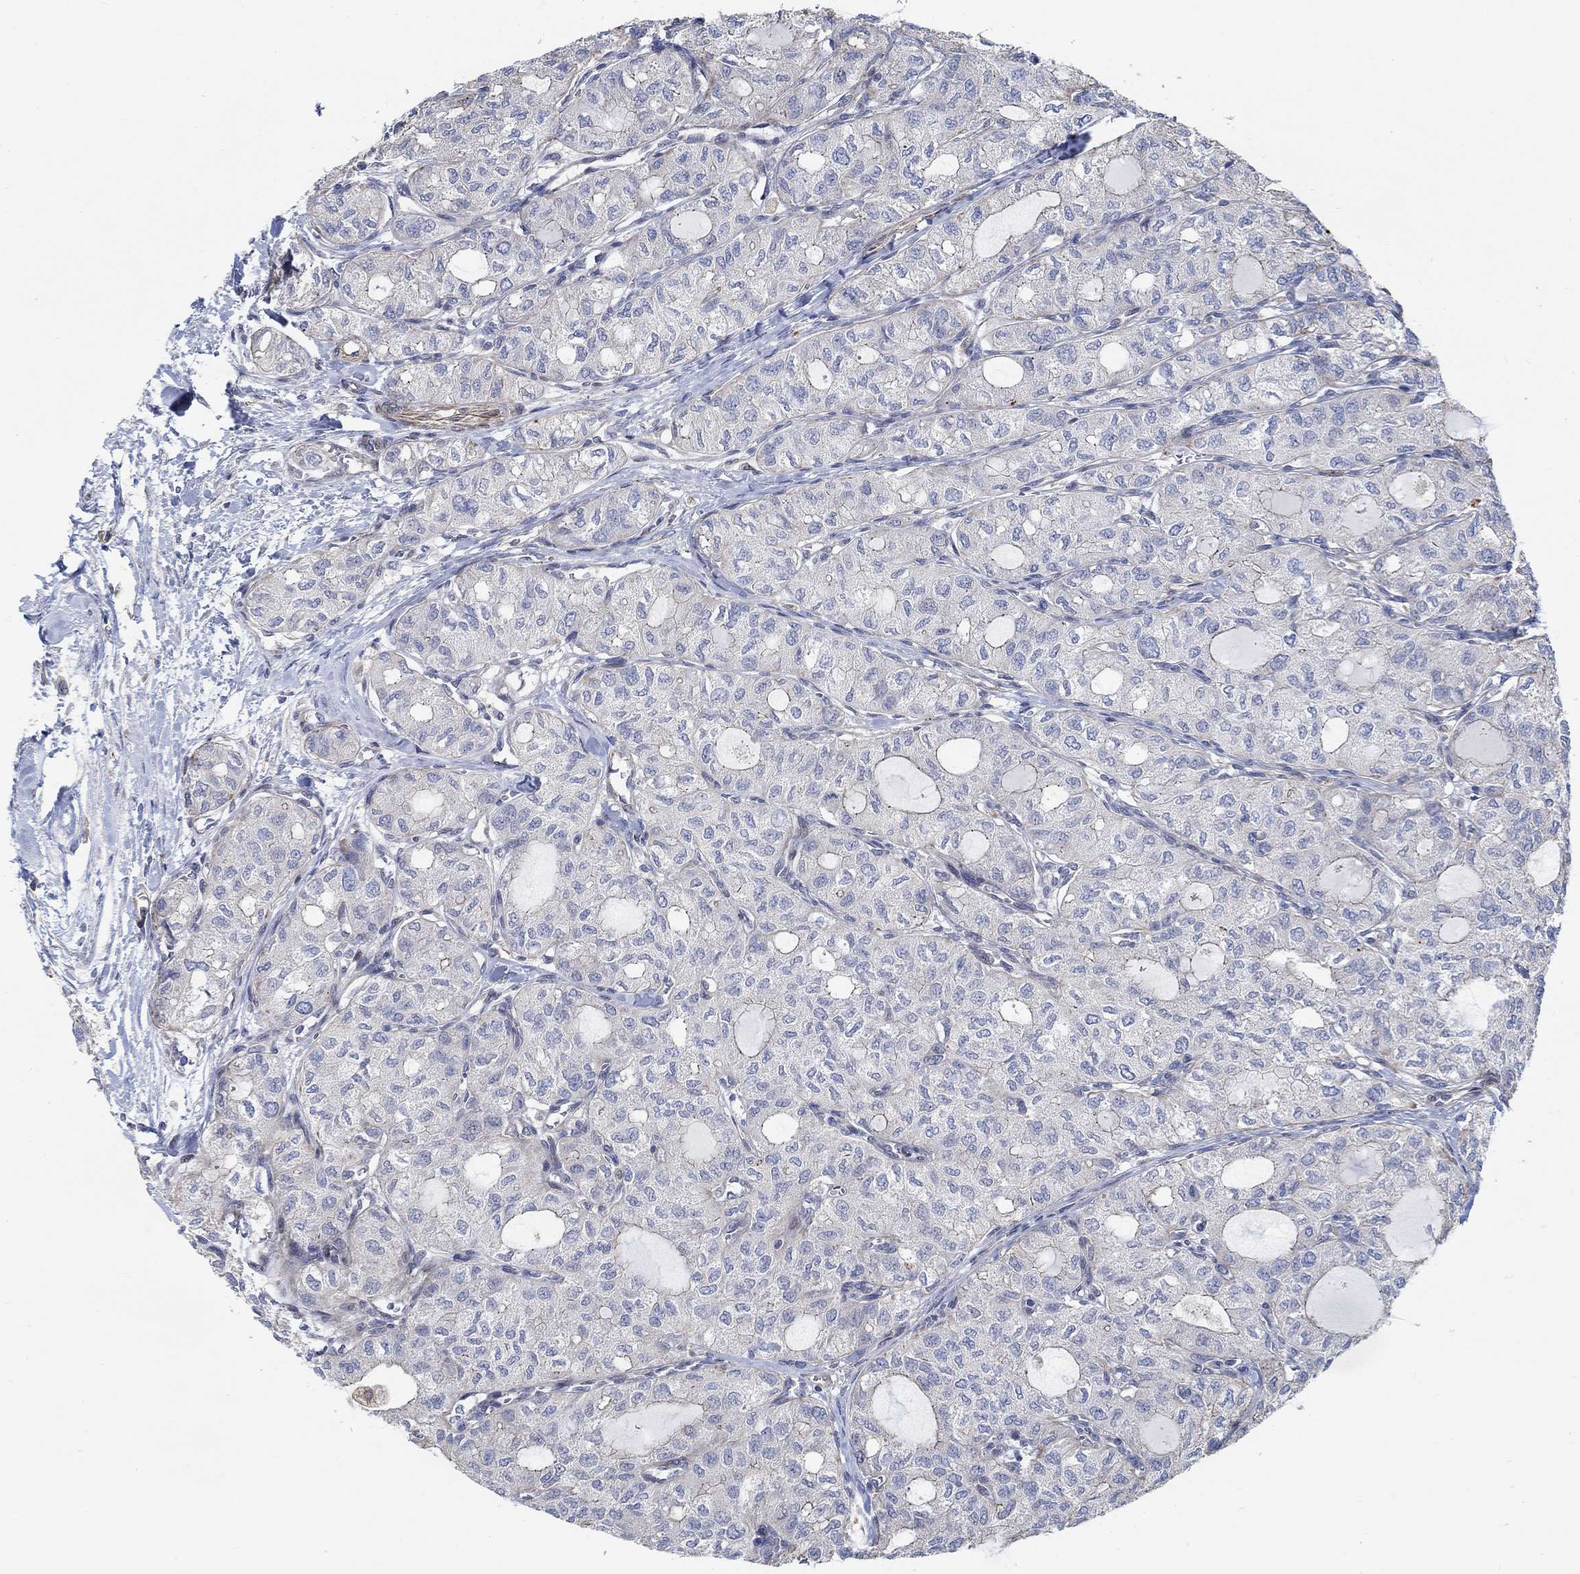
{"staining": {"intensity": "negative", "quantity": "none", "location": "none"}, "tissue": "thyroid cancer", "cell_type": "Tumor cells", "image_type": "cancer", "snomed": [{"axis": "morphology", "description": "Follicular adenoma carcinoma, NOS"}, {"axis": "topography", "description": "Thyroid gland"}], "caption": "The image demonstrates no significant positivity in tumor cells of follicular adenoma carcinoma (thyroid). (Brightfield microscopy of DAB immunohistochemistry at high magnification).", "gene": "KCNH8", "patient": {"sex": "male", "age": 75}}